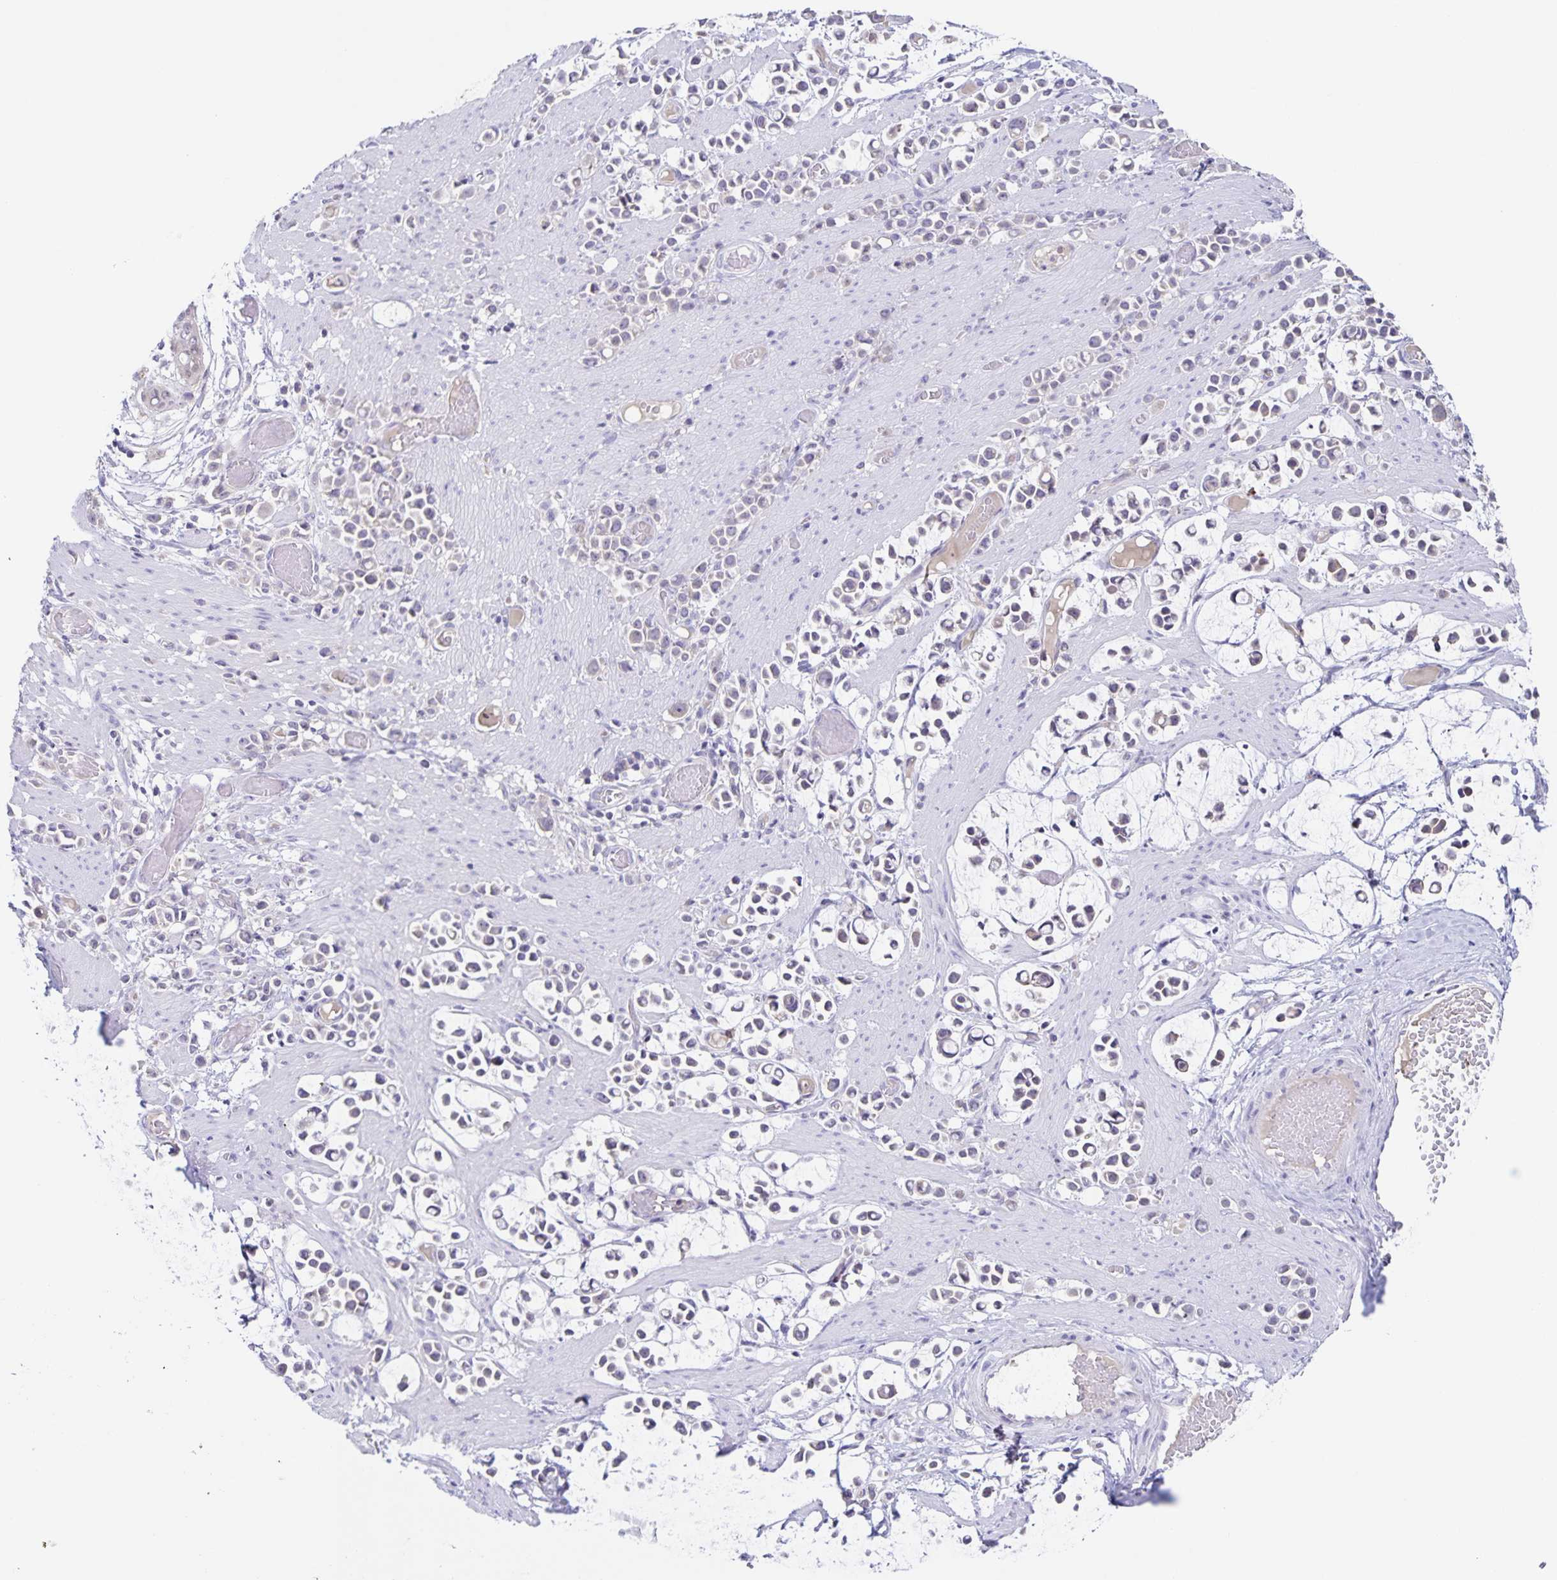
{"staining": {"intensity": "negative", "quantity": "none", "location": "none"}, "tissue": "stomach cancer", "cell_type": "Tumor cells", "image_type": "cancer", "snomed": [{"axis": "morphology", "description": "Adenocarcinoma, NOS"}, {"axis": "topography", "description": "Stomach"}], "caption": "A high-resolution photomicrograph shows IHC staining of stomach cancer (adenocarcinoma), which displays no significant positivity in tumor cells.", "gene": "RPL36A", "patient": {"sex": "male", "age": 82}}